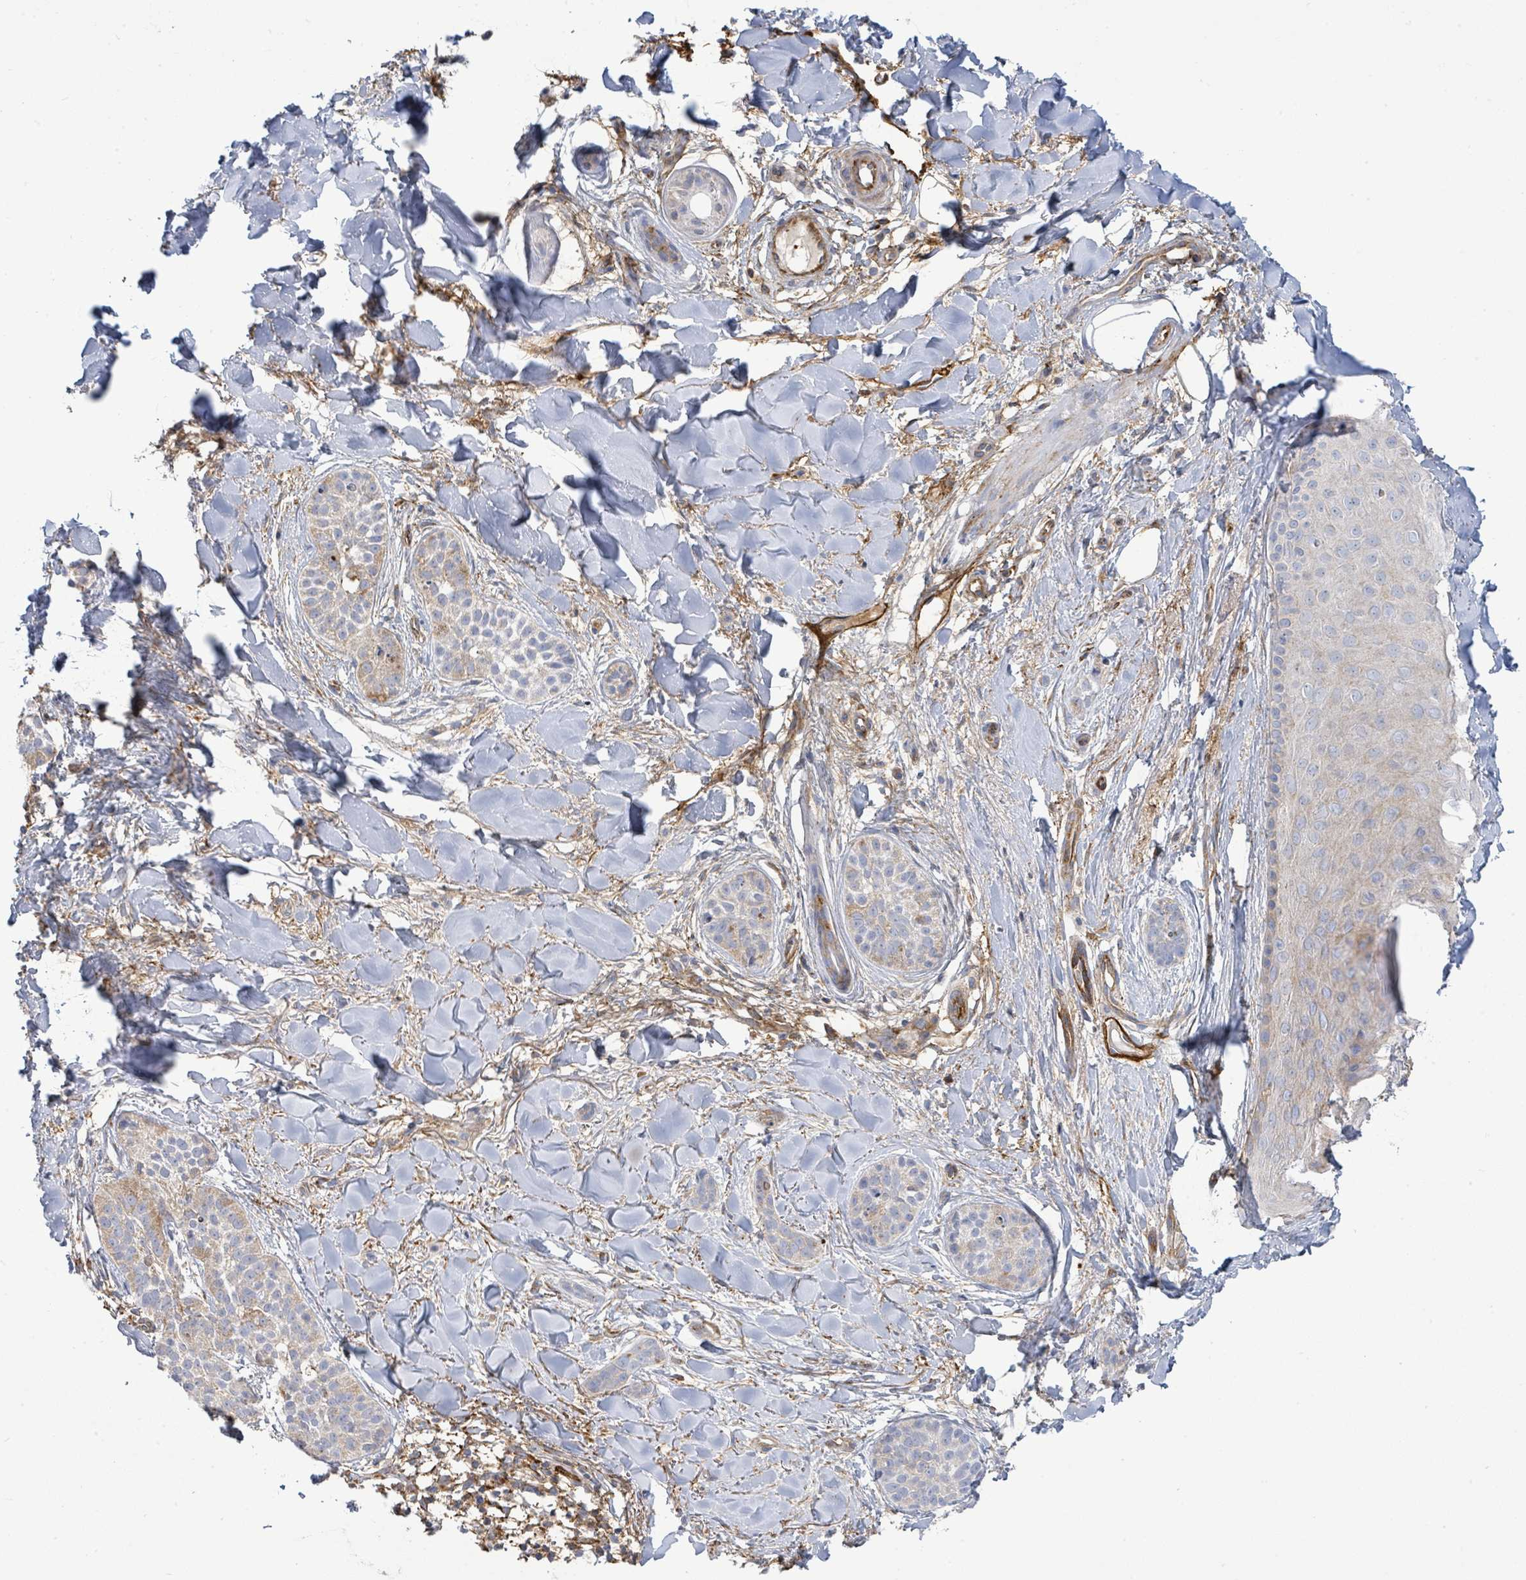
{"staining": {"intensity": "negative", "quantity": "none", "location": "none"}, "tissue": "skin cancer", "cell_type": "Tumor cells", "image_type": "cancer", "snomed": [{"axis": "morphology", "description": "Basal cell carcinoma"}, {"axis": "topography", "description": "Skin"}], "caption": "The IHC histopathology image has no significant expression in tumor cells of skin cancer tissue.", "gene": "EGFL7", "patient": {"sex": "male", "age": 52}}